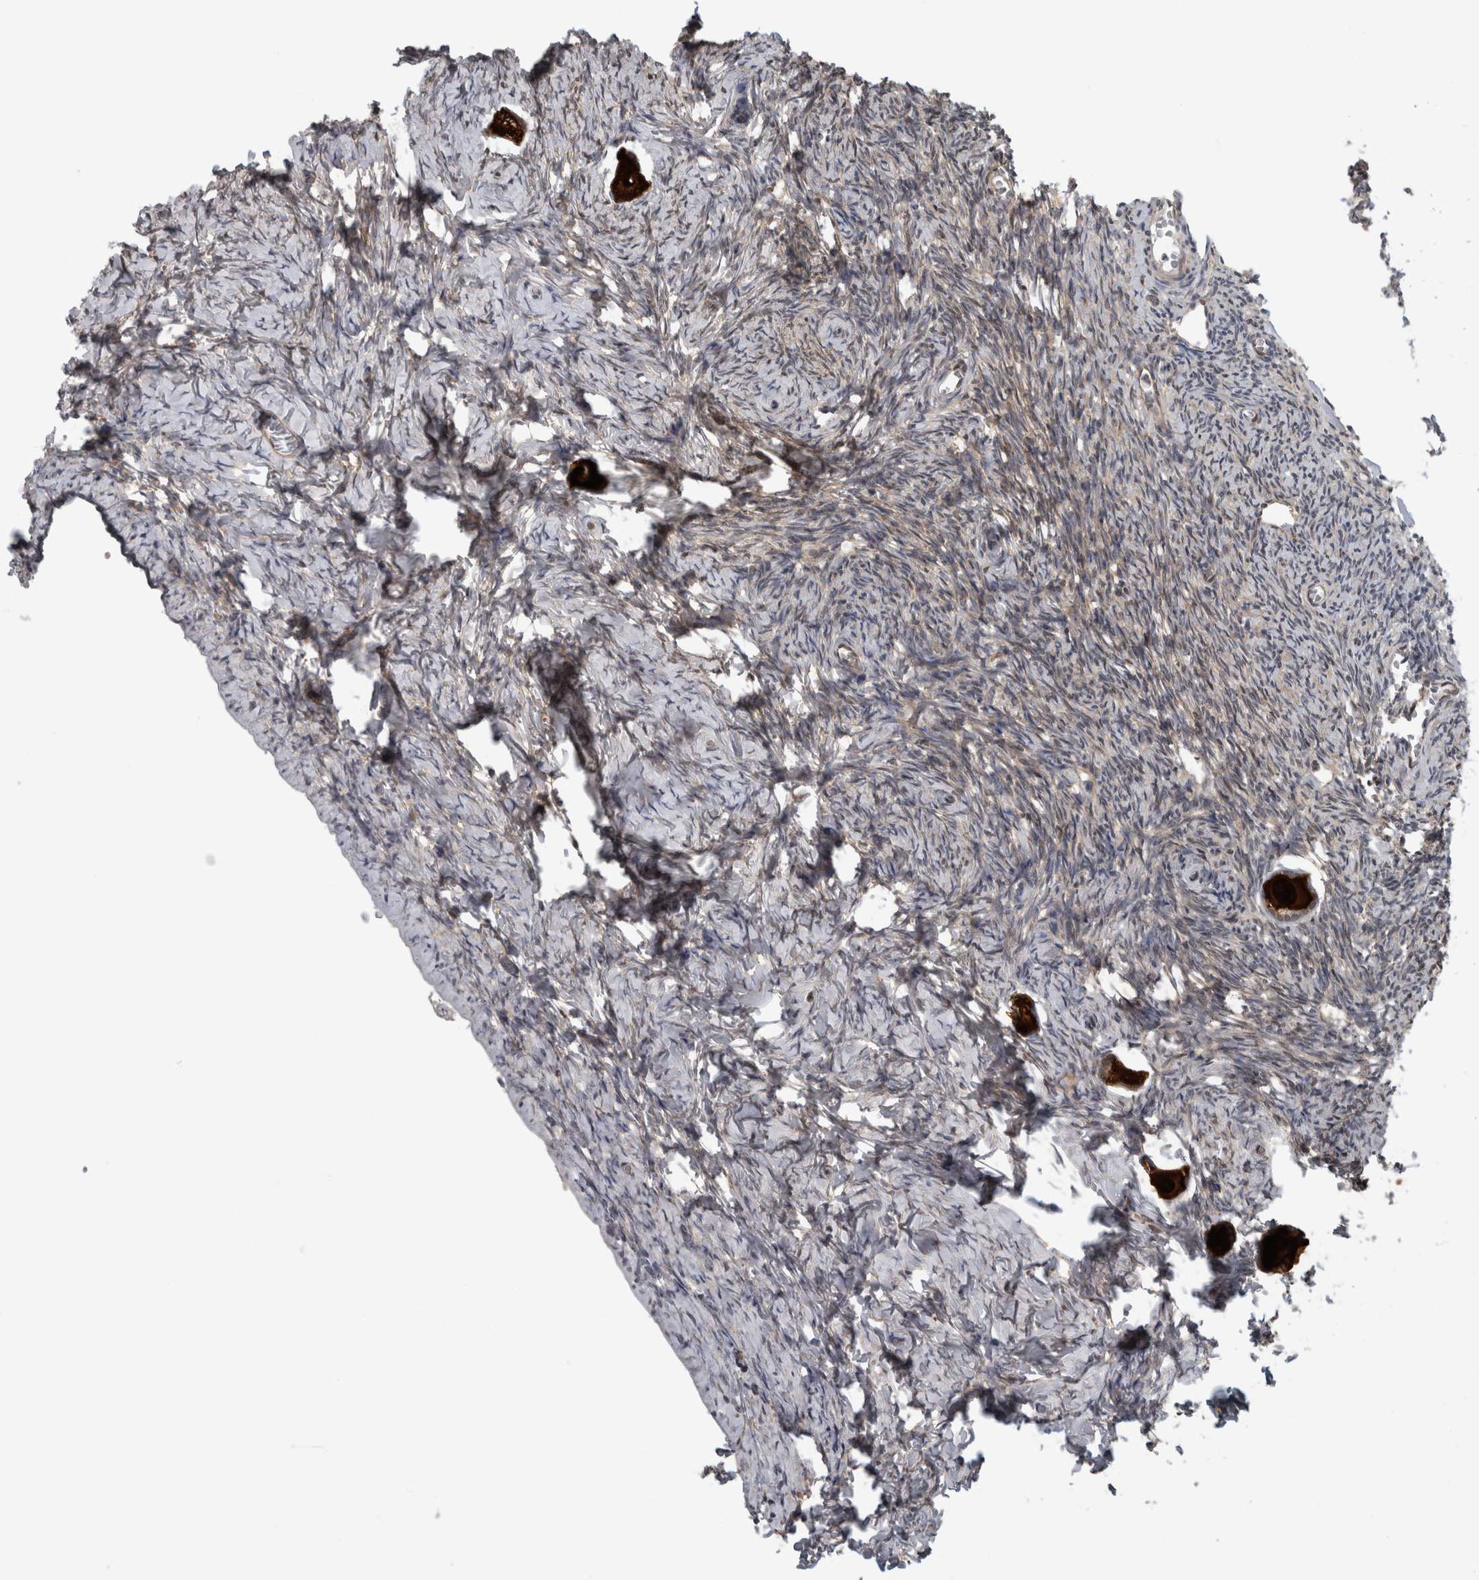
{"staining": {"intensity": "strong", "quantity": ">75%", "location": "nuclear"}, "tissue": "ovary", "cell_type": "Follicle cells", "image_type": "normal", "snomed": [{"axis": "morphology", "description": "Normal tissue, NOS"}, {"axis": "topography", "description": "Ovary"}], "caption": "Human ovary stained with a brown dye reveals strong nuclear positive staining in approximately >75% of follicle cells.", "gene": "NAPRT", "patient": {"sex": "female", "age": 27}}